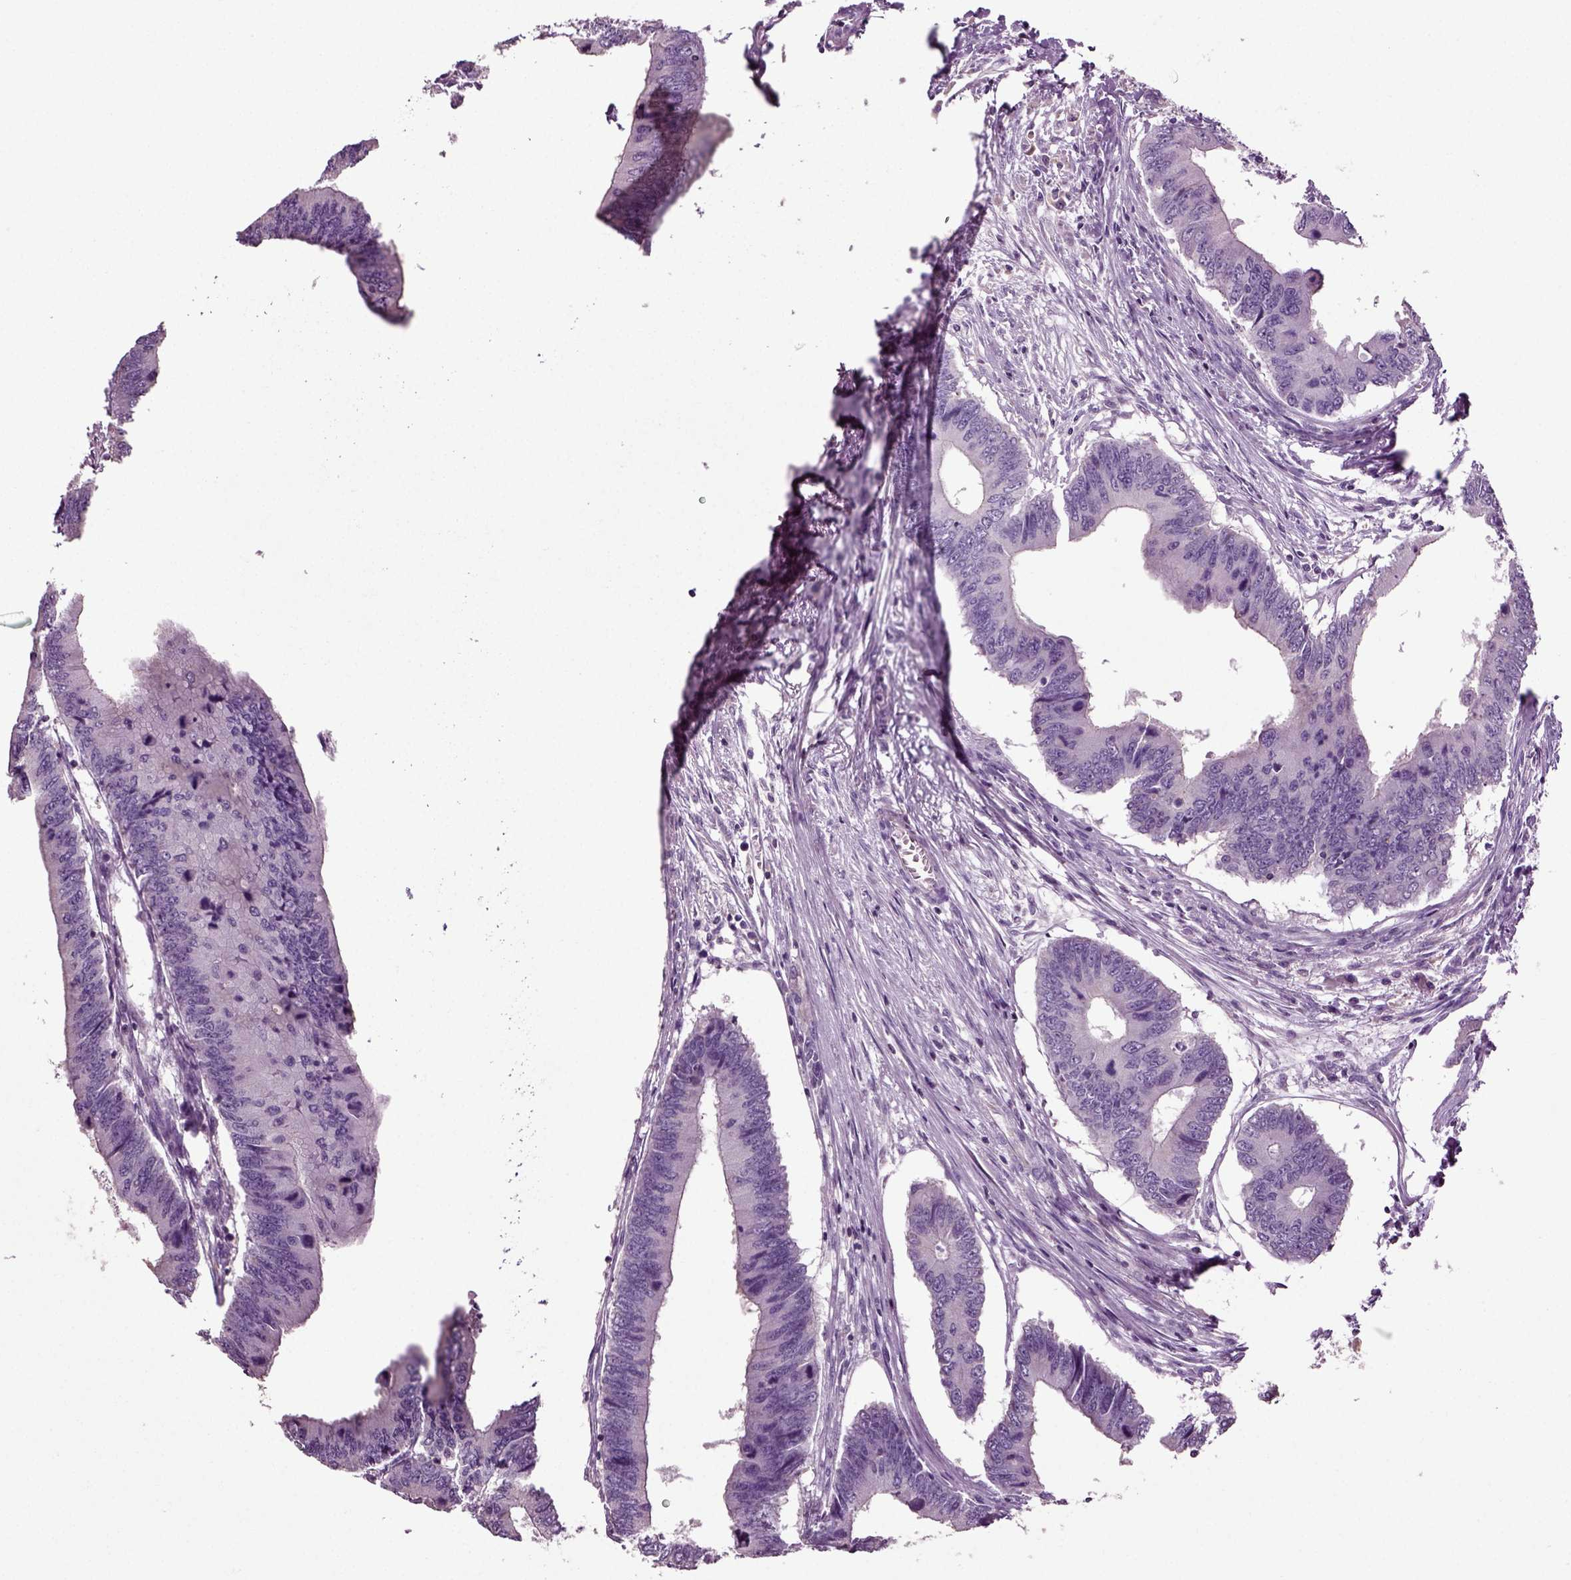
{"staining": {"intensity": "negative", "quantity": "none", "location": "none"}, "tissue": "colorectal cancer", "cell_type": "Tumor cells", "image_type": "cancer", "snomed": [{"axis": "morphology", "description": "Adenocarcinoma, NOS"}, {"axis": "topography", "description": "Colon"}], "caption": "DAB immunohistochemical staining of adenocarcinoma (colorectal) shows no significant staining in tumor cells.", "gene": "DEFB118", "patient": {"sex": "male", "age": 53}}